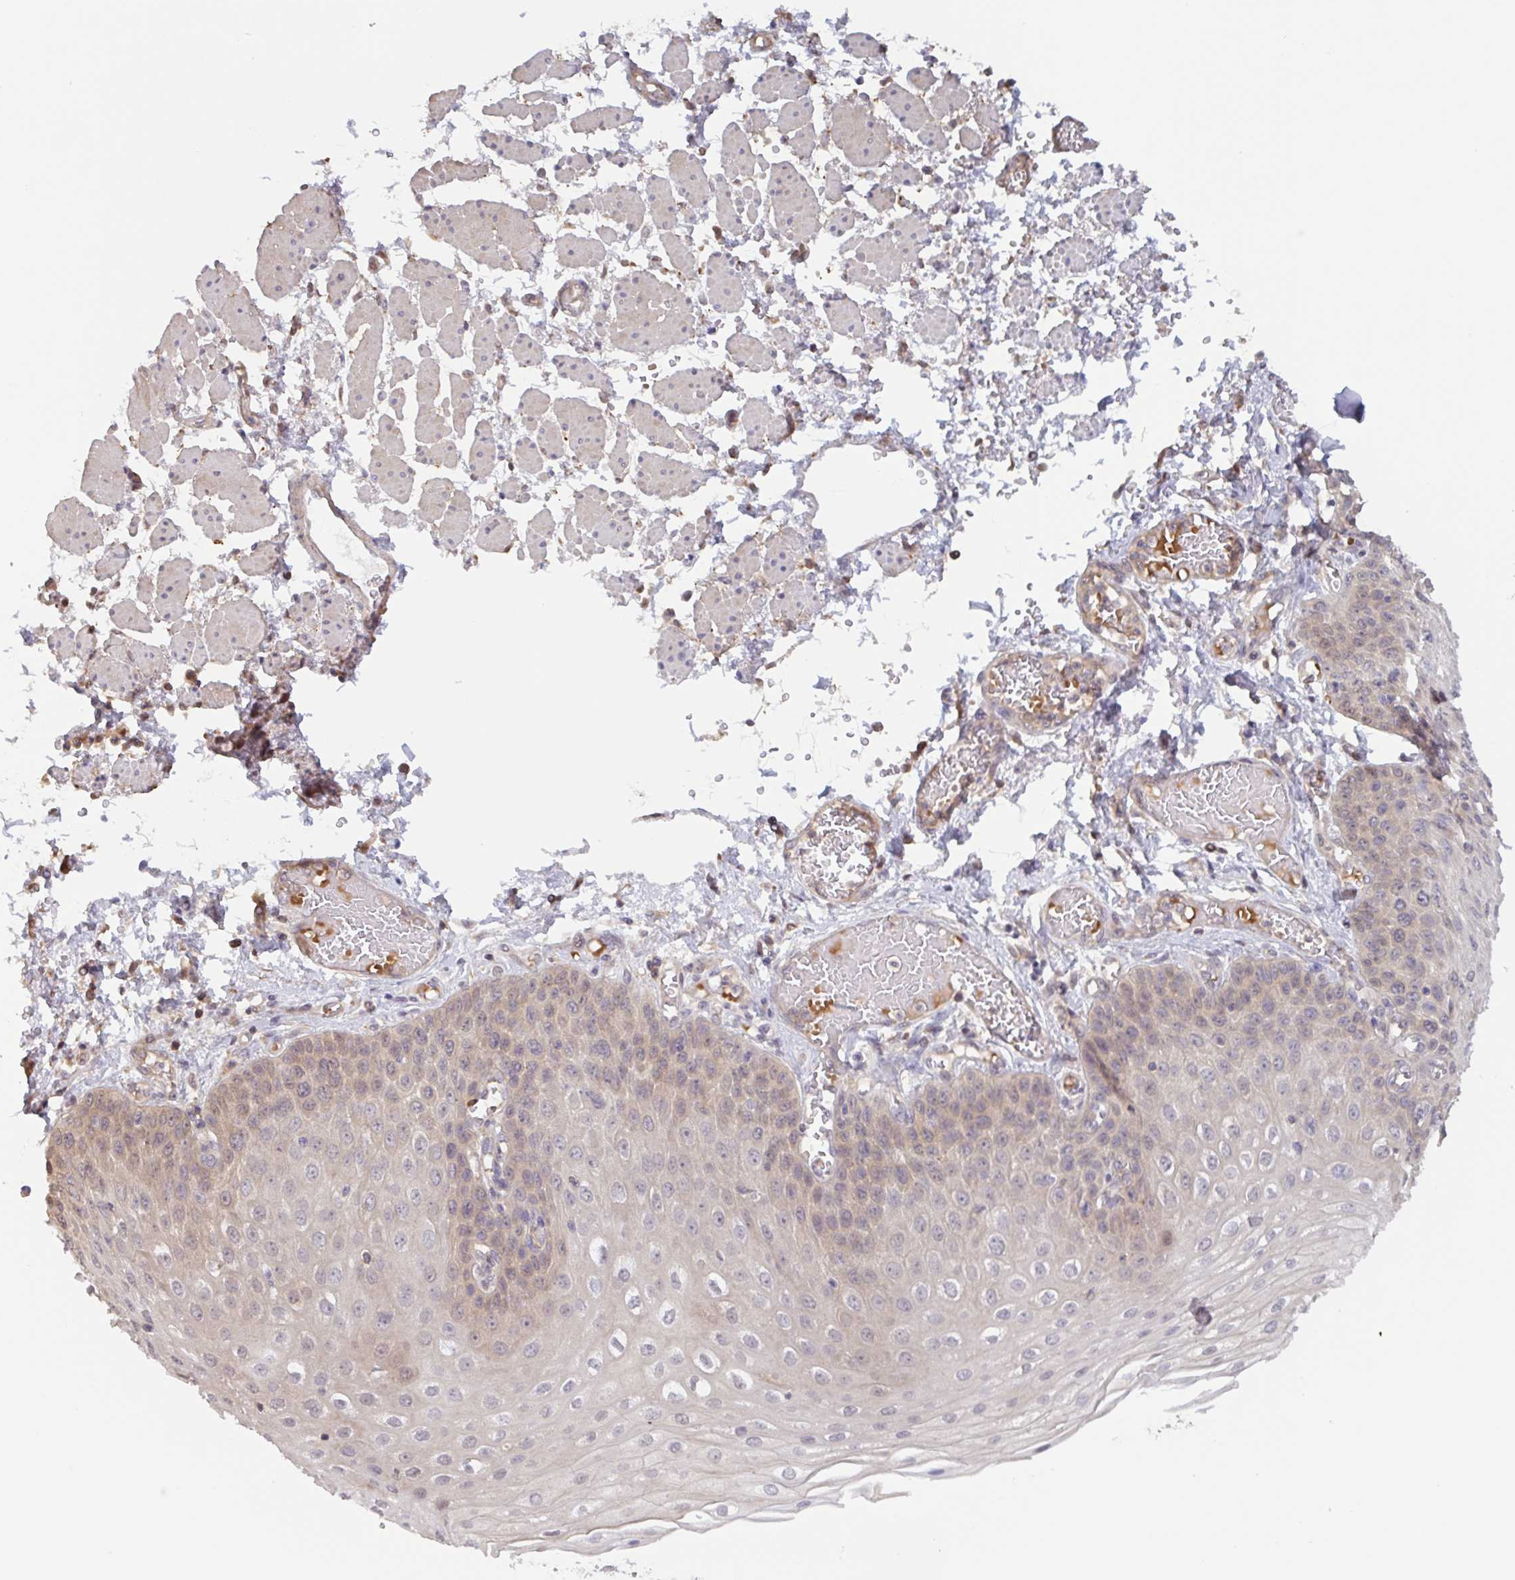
{"staining": {"intensity": "moderate", "quantity": "<25%", "location": "cytoplasmic/membranous,nuclear"}, "tissue": "esophagus", "cell_type": "Squamous epithelial cells", "image_type": "normal", "snomed": [{"axis": "morphology", "description": "Normal tissue, NOS"}, {"axis": "morphology", "description": "Adenocarcinoma, NOS"}, {"axis": "topography", "description": "Esophagus"}], "caption": "Normal esophagus exhibits moderate cytoplasmic/membranous,nuclear expression in approximately <25% of squamous epithelial cells (DAB (3,3'-diaminobenzidine) IHC, brown staining for protein, blue staining for nuclei)..", "gene": "OTOP2", "patient": {"sex": "male", "age": 81}}